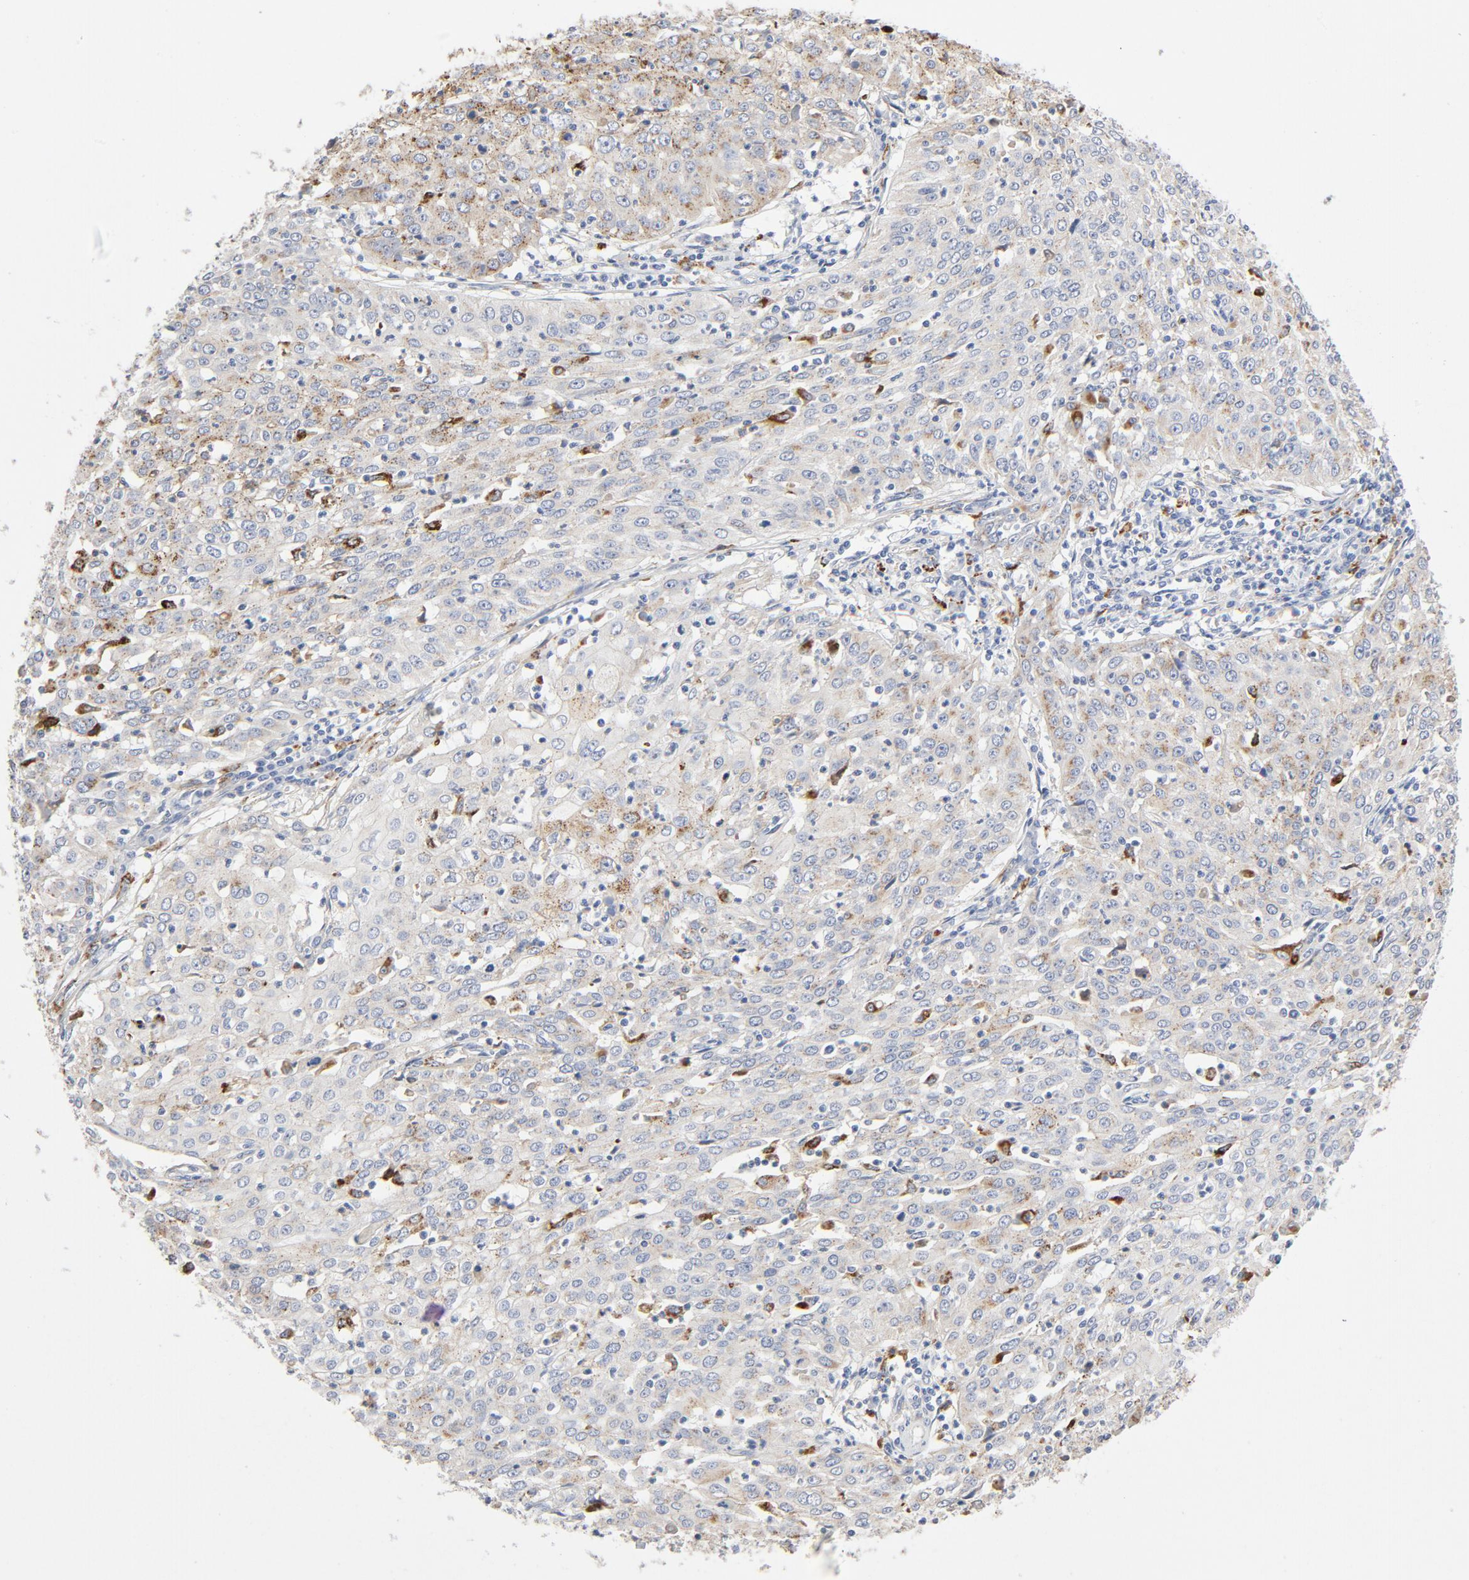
{"staining": {"intensity": "weak", "quantity": "<25%", "location": "cytoplasmic/membranous"}, "tissue": "cervical cancer", "cell_type": "Tumor cells", "image_type": "cancer", "snomed": [{"axis": "morphology", "description": "Squamous cell carcinoma, NOS"}, {"axis": "topography", "description": "Cervix"}], "caption": "Immunohistochemistry (IHC) histopathology image of neoplastic tissue: human cervical cancer (squamous cell carcinoma) stained with DAB demonstrates no significant protein staining in tumor cells.", "gene": "MAGEB17", "patient": {"sex": "female", "age": 39}}